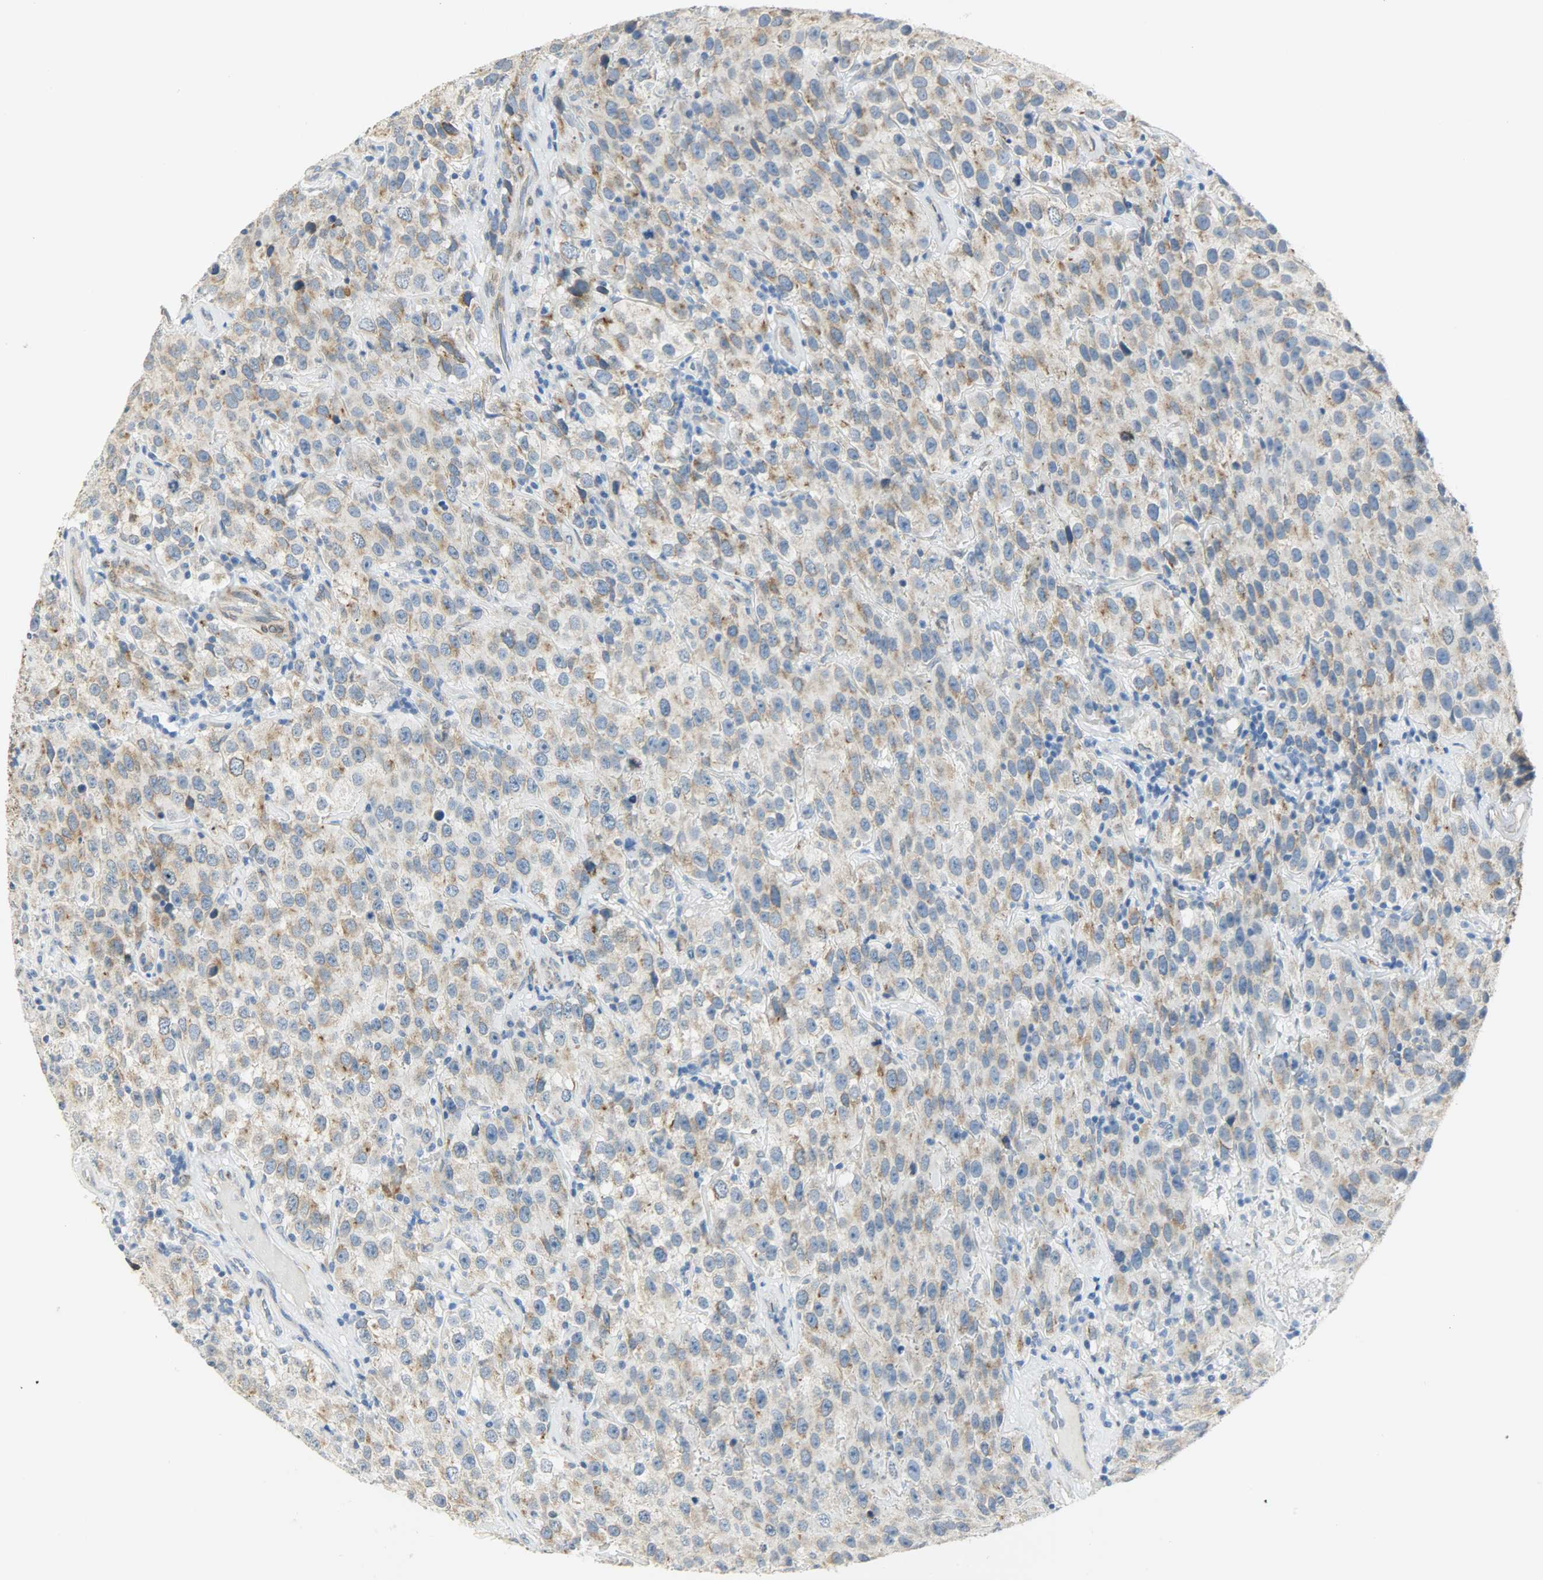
{"staining": {"intensity": "moderate", "quantity": ">75%", "location": "cytoplasmic/membranous"}, "tissue": "testis cancer", "cell_type": "Tumor cells", "image_type": "cancer", "snomed": [{"axis": "morphology", "description": "Seminoma, NOS"}, {"axis": "topography", "description": "Testis"}], "caption": "A photomicrograph showing moderate cytoplasmic/membranous staining in approximately >75% of tumor cells in testis seminoma, as visualized by brown immunohistochemical staining.", "gene": "PKD2", "patient": {"sex": "male", "age": 52}}